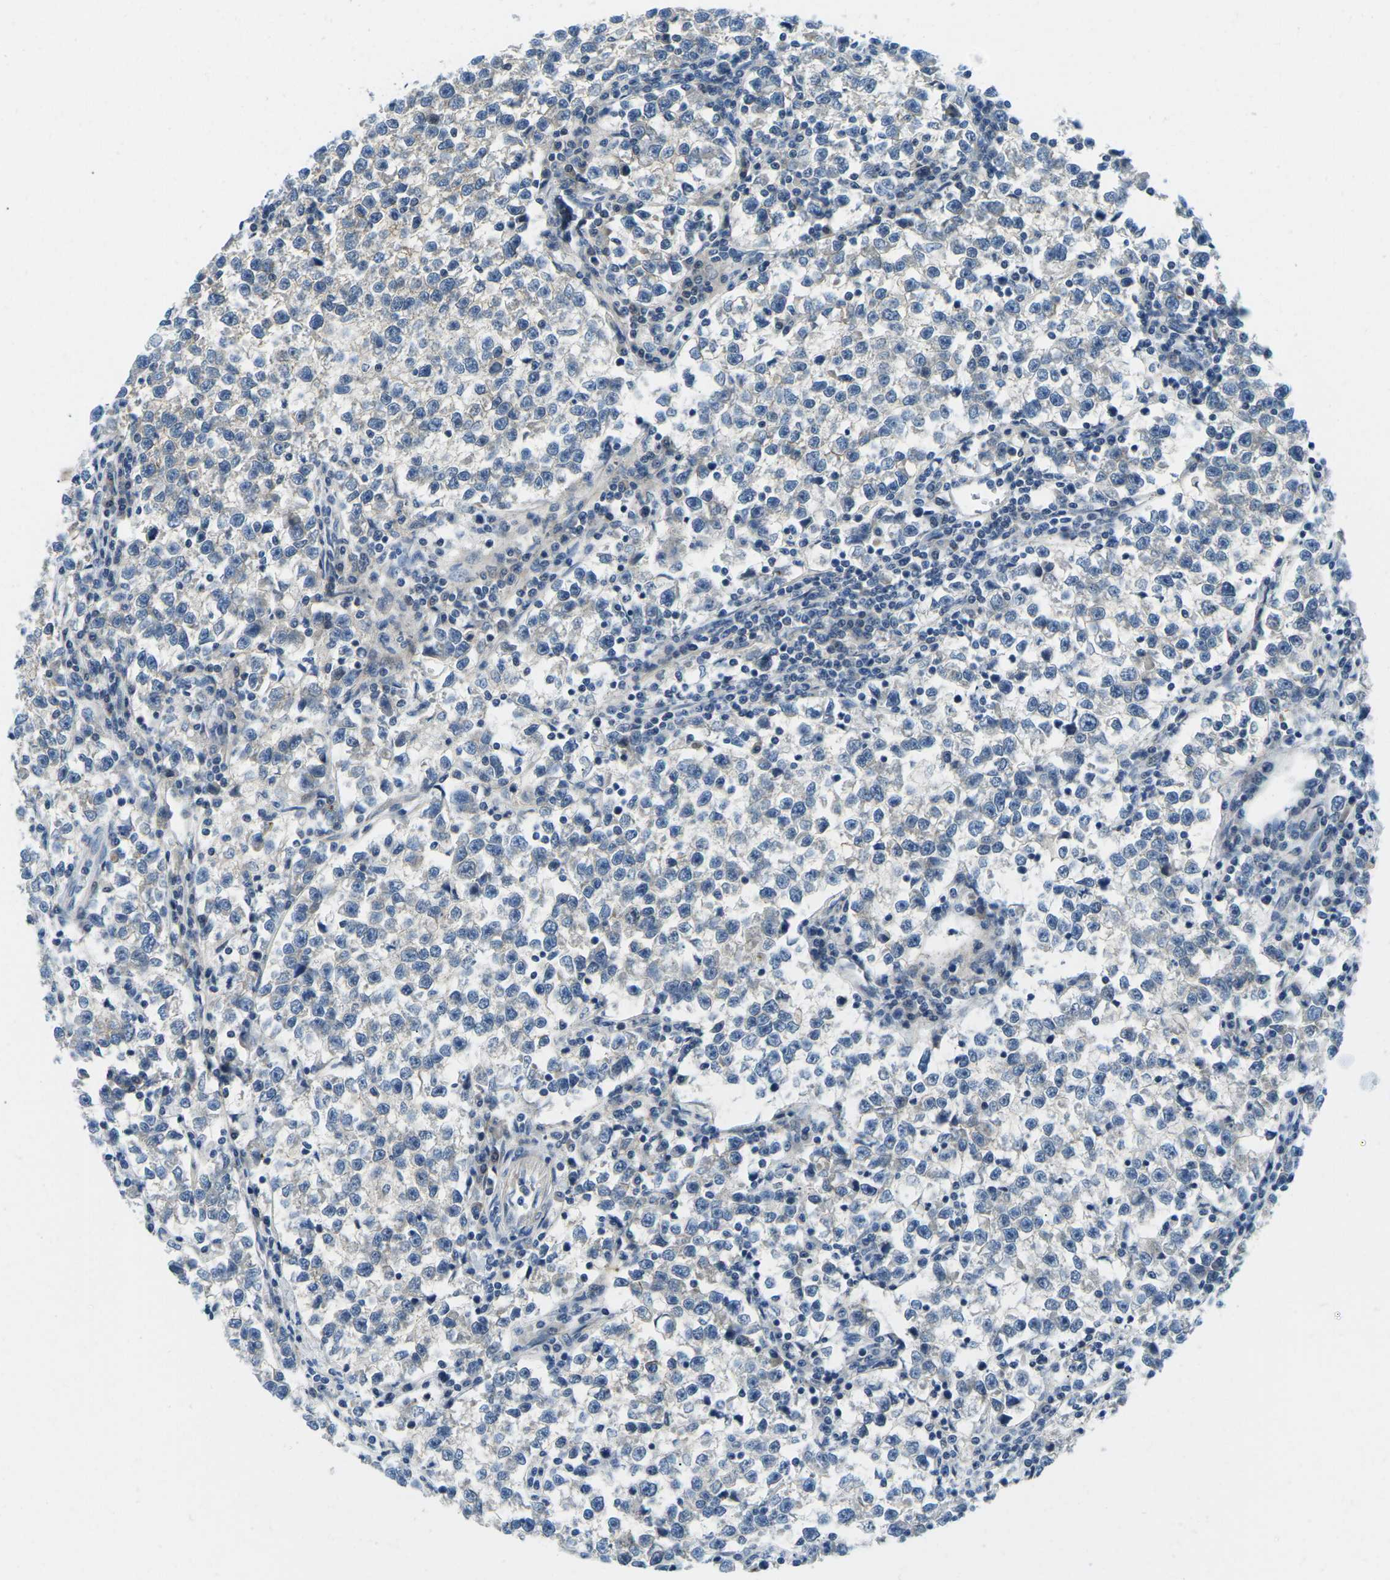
{"staining": {"intensity": "negative", "quantity": "none", "location": "none"}, "tissue": "testis cancer", "cell_type": "Tumor cells", "image_type": "cancer", "snomed": [{"axis": "morphology", "description": "Normal tissue, NOS"}, {"axis": "morphology", "description": "Seminoma, NOS"}, {"axis": "topography", "description": "Testis"}], "caption": "Protein analysis of testis seminoma reveals no significant positivity in tumor cells.", "gene": "CFB", "patient": {"sex": "male", "age": 43}}